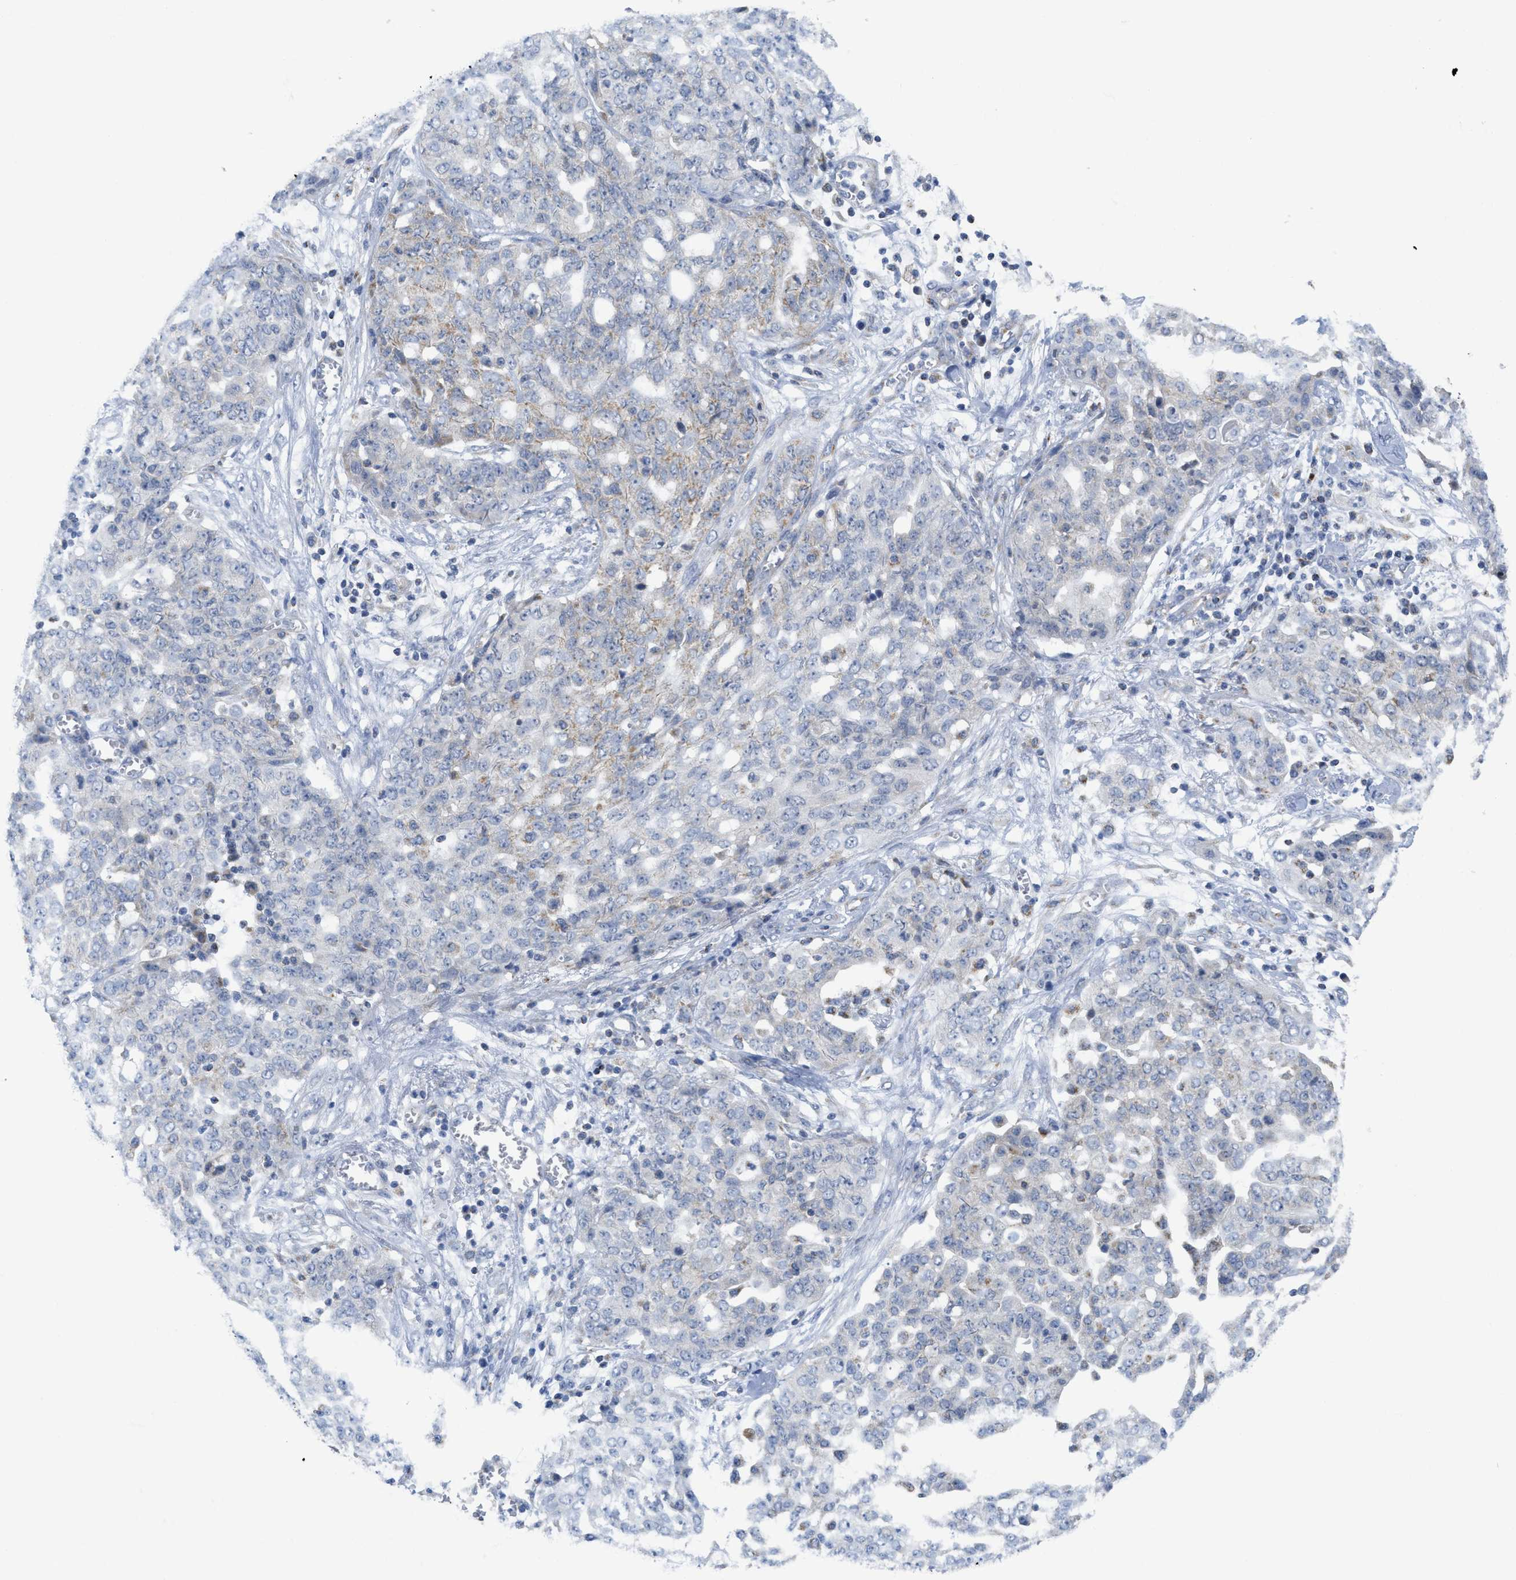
{"staining": {"intensity": "moderate", "quantity": "<25%", "location": "cytoplasmic/membranous"}, "tissue": "ovarian cancer", "cell_type": "Tumor cells", "image_type": "cancer", "snomed": [{"axis": "morphology", "description": "Cystadenocarcinoma, serous, NOS"}, {"axis": "topography", "description": "Soft tissue"}, {"axis": "topography", "description": "Ovary"}], "caption": "Serous cystadenocarcinoma (ovarian) stained for a protein (brown) reveals moderate cytoplasmic/membranous positive positivity in approximately <25% of tumor cells.", "gene": "GATD3", "patient": {"sex": "female", "age": 57}}